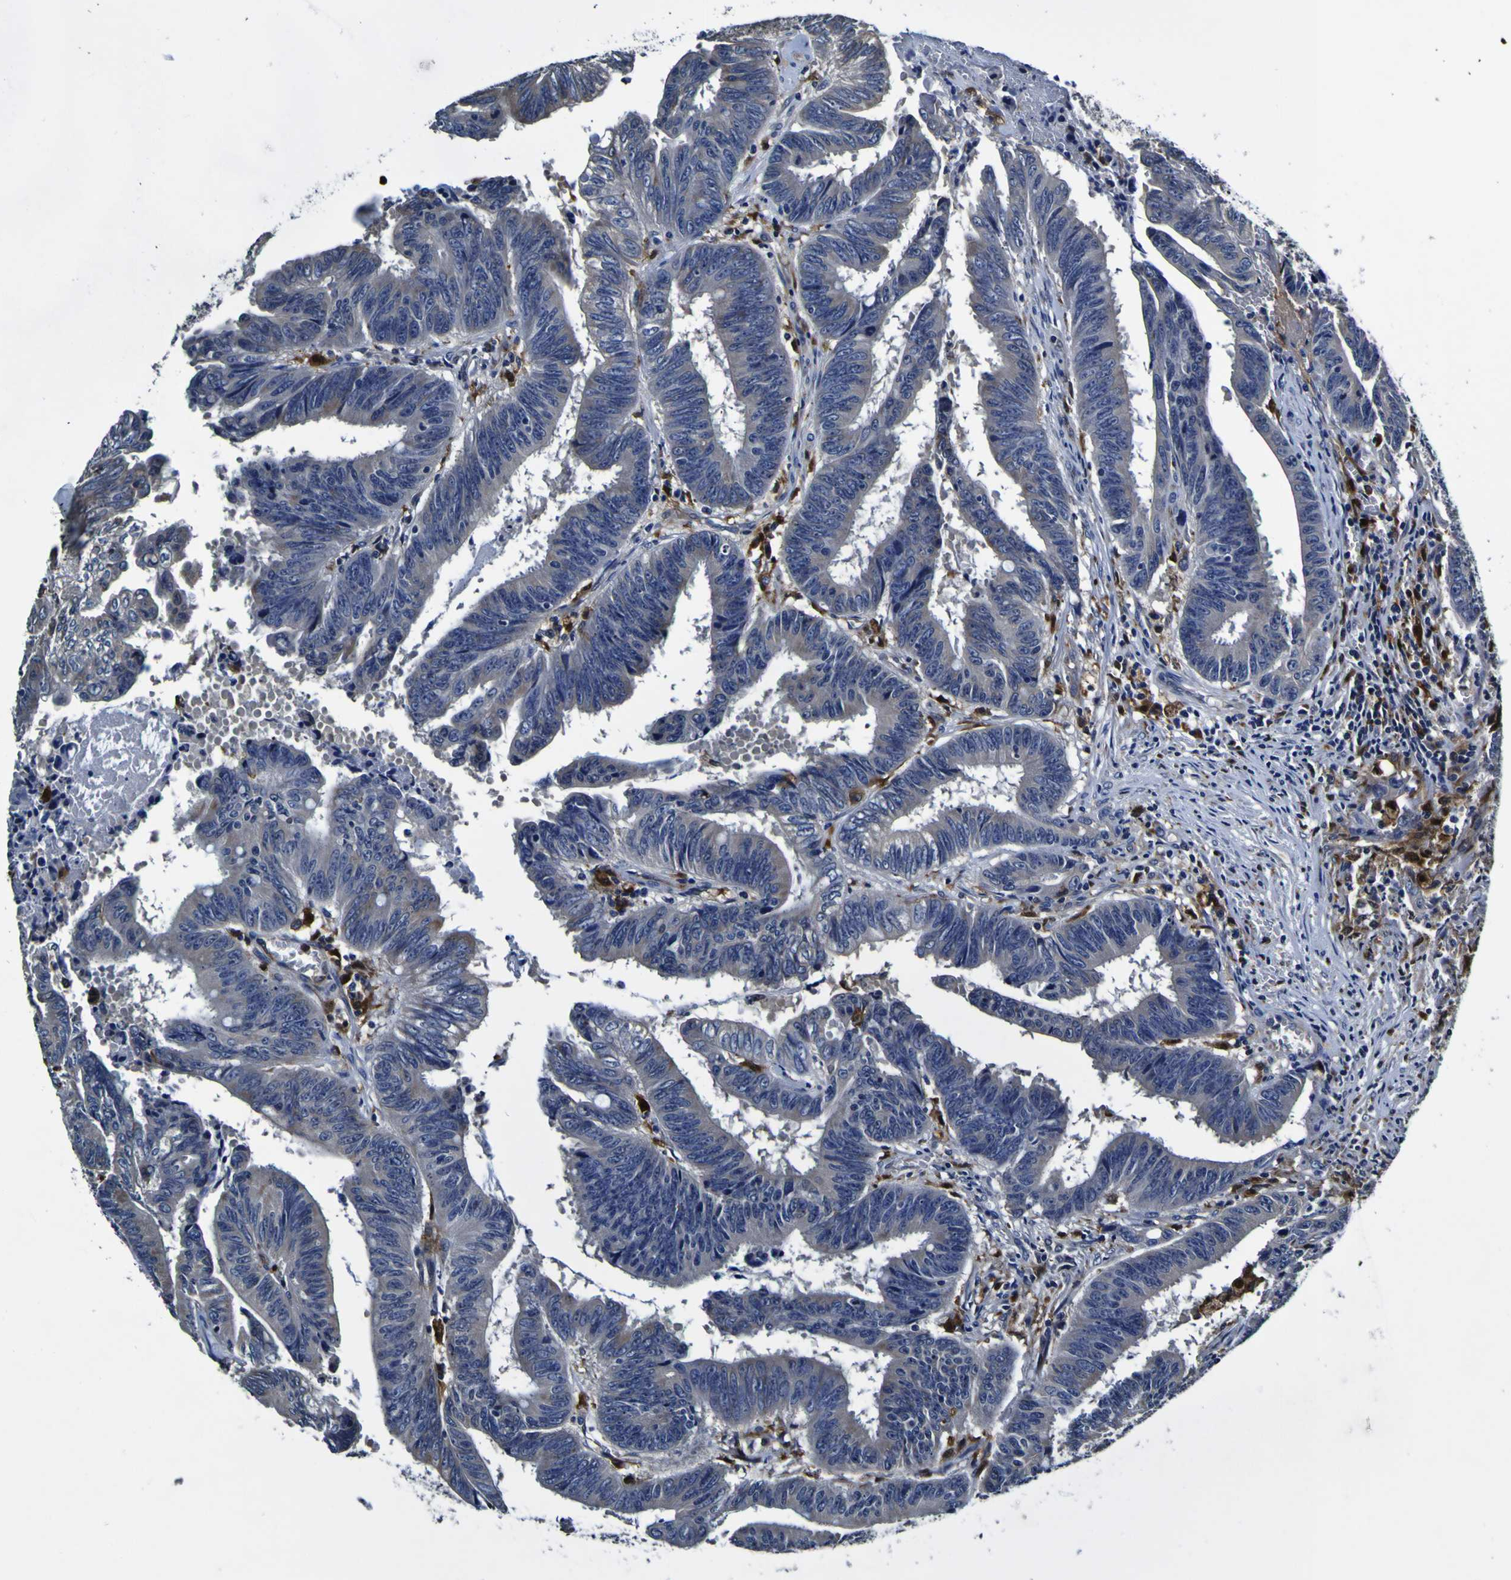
{"staining": {"intensity": "negative", "quantity": "none", "location": "none"}, "tissue": "colorectal cancer", "cell_type": "Tumor cells", "image_type": "cancer", "snomed": [{"axis": "morphology", "description": "Adenocarcinoma, NOS"}, {"axis": "topography", "description": "Colon"}], "caption": "Micrograph shows no significant protein expression in tumor cells of colorectal cancer.", "gene": "GPX1", "patient": {"sex": "male", "age": 45}}